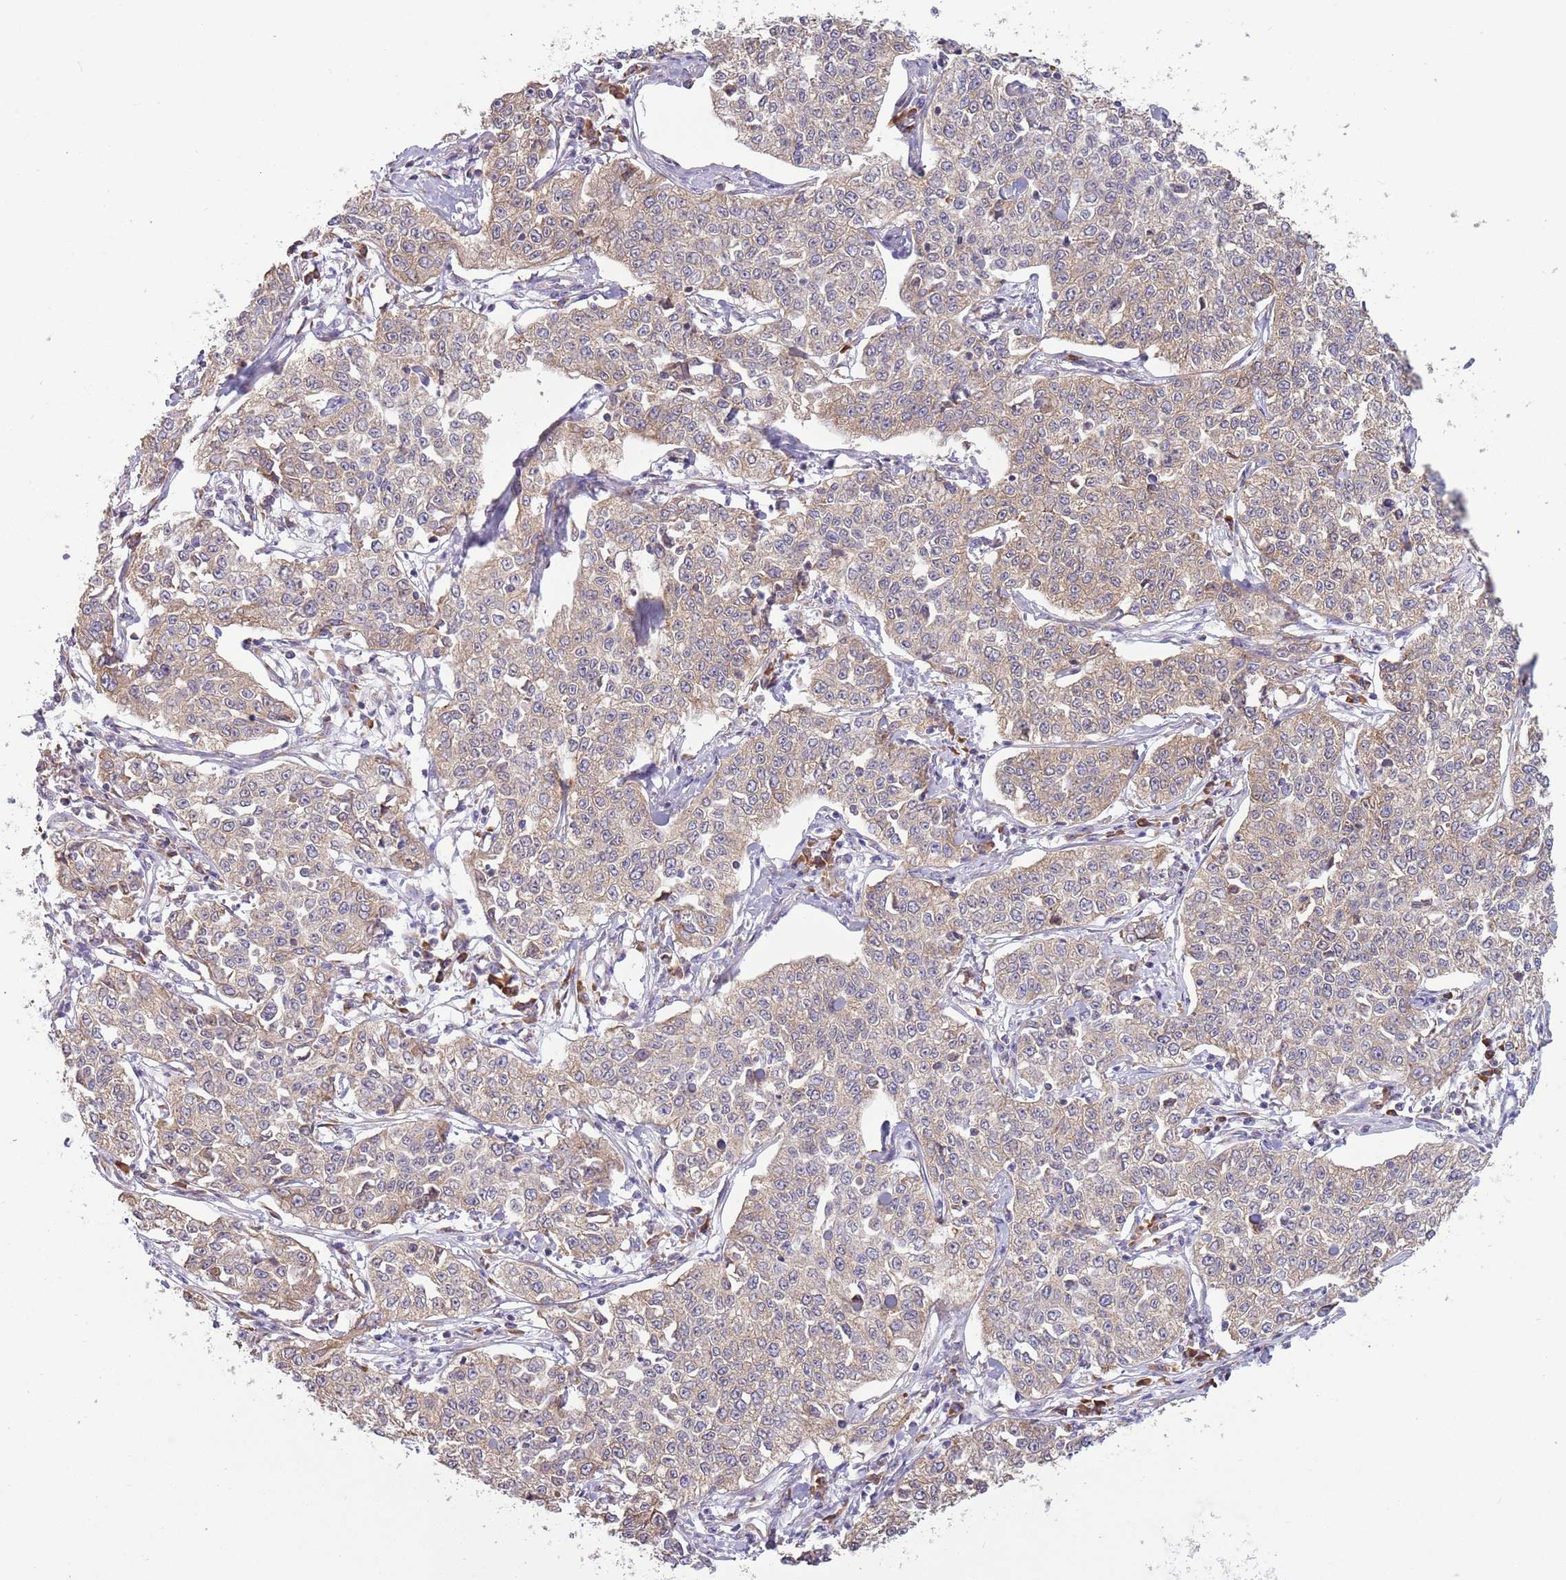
{"staining": {"intensity": "weak", "quantity": "25%-75%", "location": "cytoplasmic/membranous"}, "tissue": "cervical cancer", "cell_type": "Tumor cells", "image_type": "cancer", "snomed": [{"axis": "morphology", "description": "Squamous cell carcinoma, NOS"}, {"axis": "topography", "description": "Cervix"}], "caption": "A histopathology image of human squamous cell carcinoma (cervical) stained for a protein exhibits weak cytoplasmic/membranous brown staining in tumor cells.", "gene": "RPL17-C18orf32", "patient": {"sex": "female", "age": 35}}